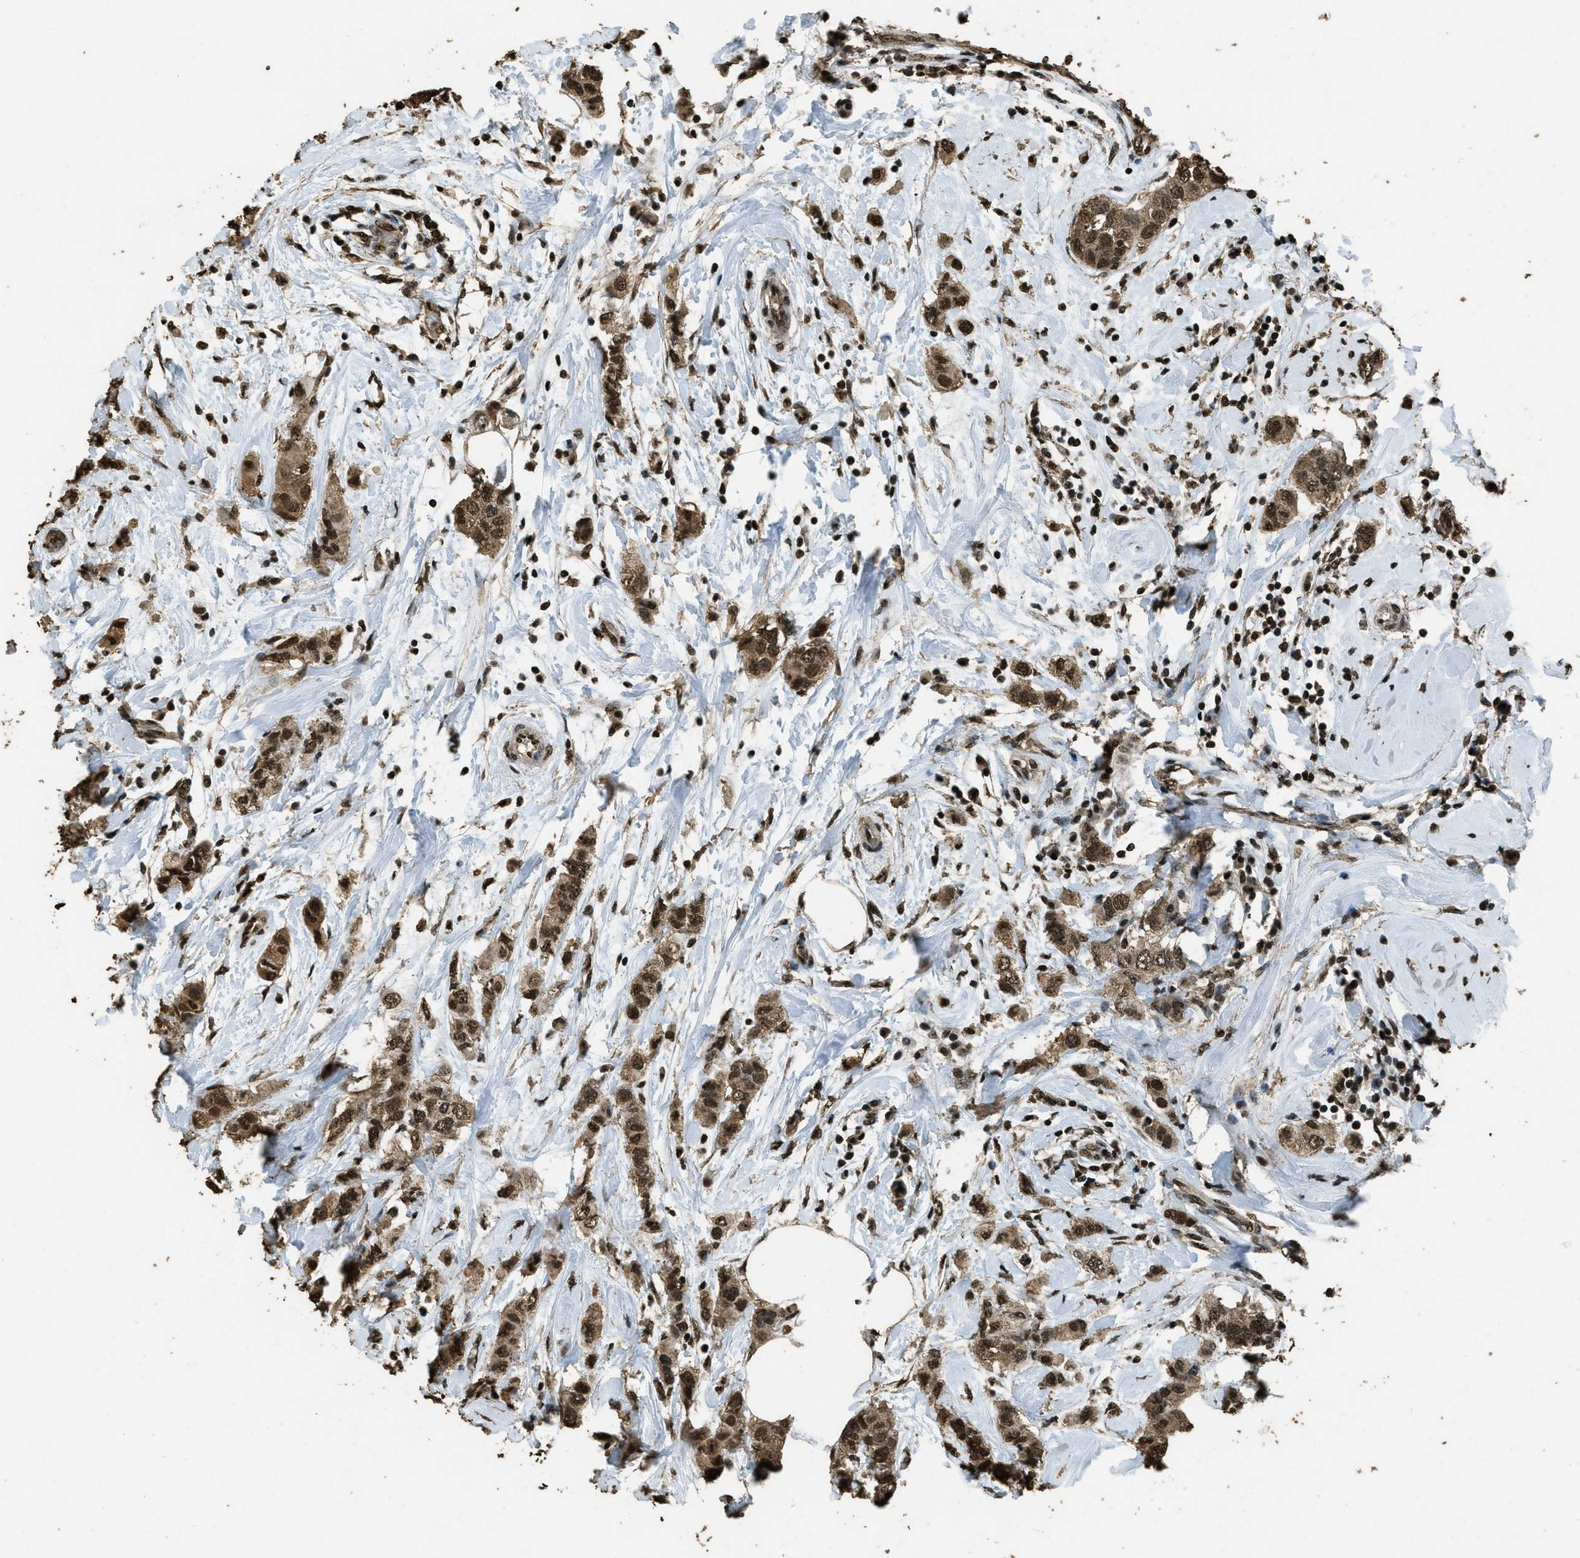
{"staining": {"intensity": "moderate", "quantity": ">75%", "location": "nuclear"}, "tissue": "breast cancer", "cell_type": "Tumor cells", "image_type": "cancer", "snomed": [{"axis": "morphology", "description": "Duct carcinoma"}, {"axis": "topography", "description": "Breast"}], "caption": "Tumor cells display medium levels of moderate nuclear expression in about >75% of cells in intraductal carcinoma (breast). (Stains: DAB in brown, nuclei in blue, Microscopy: brightfield microscopy at high magnification).", "gene": "MYB", "patient": {"sex": "female", "age": 50}}